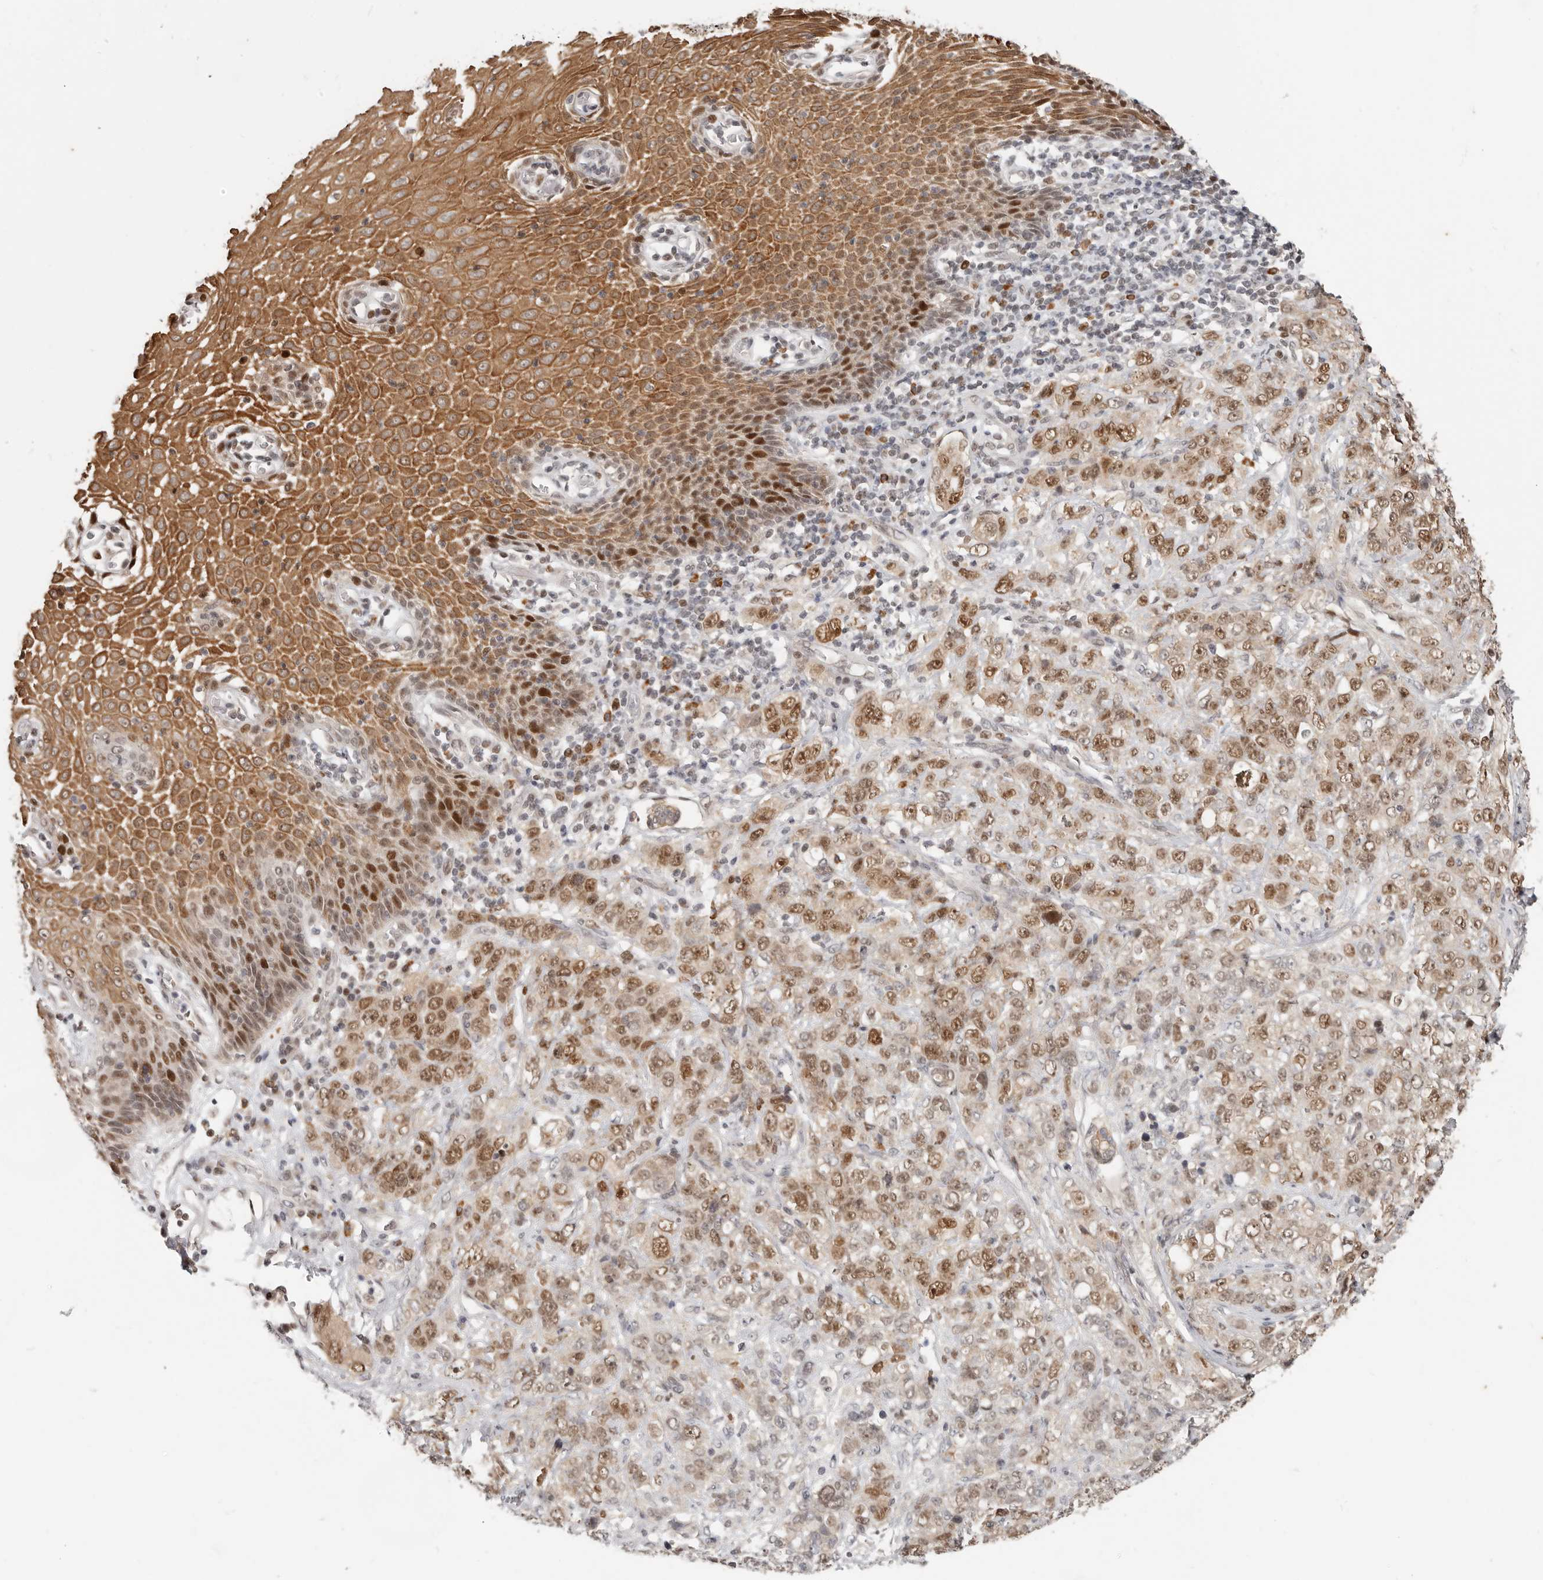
{"staining": {"intensity": "moderate", "quantity": ">75%", "location": "nuclear"}, "tissue": "stomach cancer", "cell_type": "Tumor cells", "image_type": "cancer", "snomed": [{"axis": "morphology", "description": "Adenocarcinoma, NOS"}, {"axis": "topography", "description": "Stomach"}], "caption": "Immunohistochemistry of stomach cancer displays medium levels of moderate nuclear expression in about >75% of tumor cells.", "gene": "RFC2", "patient": {"sex": "male", "age": 48}}